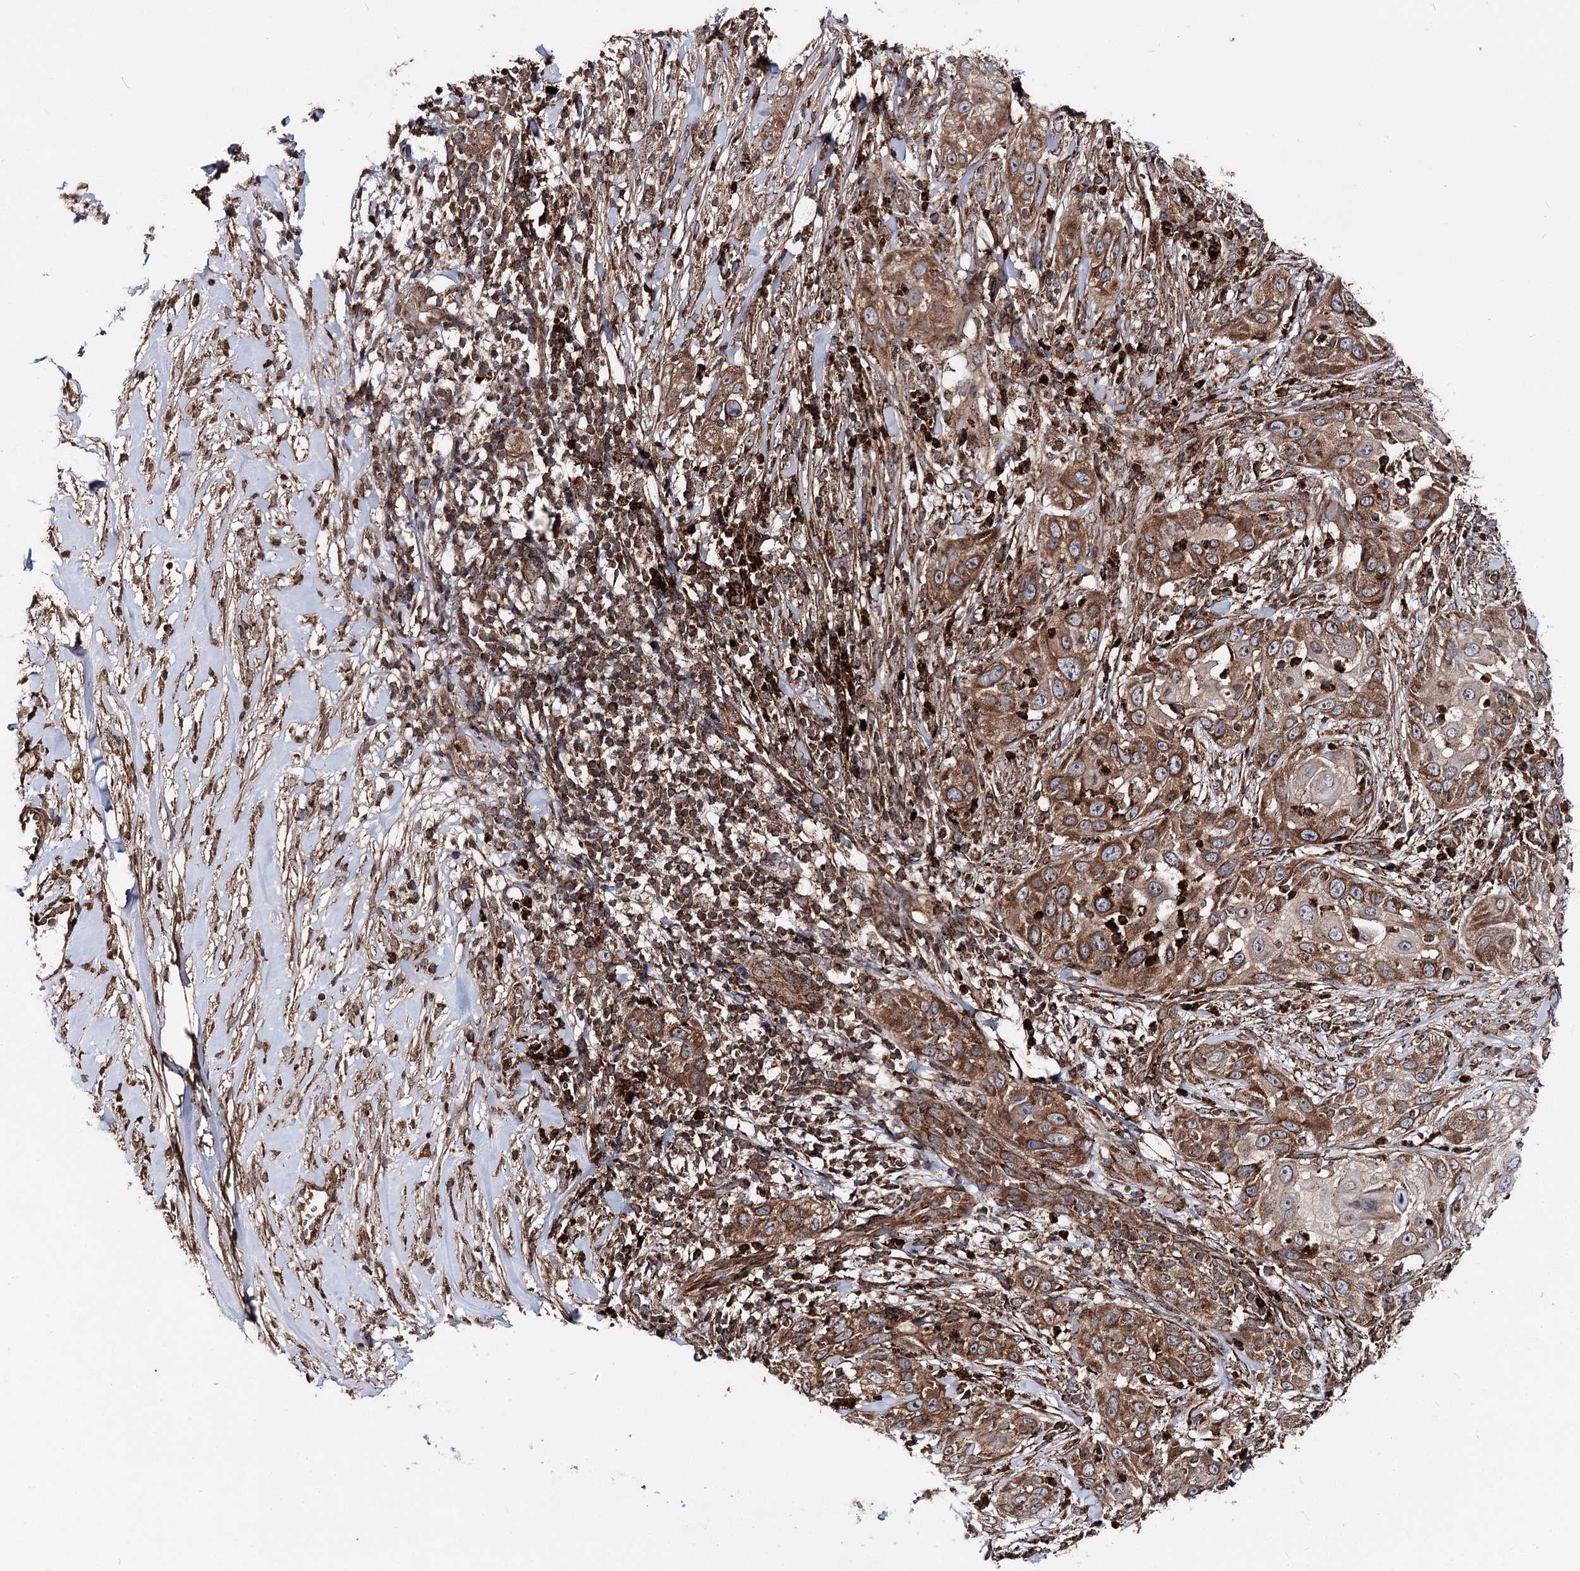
{"staining": {"intensity": "moderate", "quantity": ">75%", "location": "cytoplasmic/membranous"}, "tissue": "skin cancer", "cell_type": "Tumor cells", "image_type": "cancer", "snomed": [{"axis": "morphology", "description": "Squamous cell carcinoma, NOS"}, {"axis": "topography", "description": "Skin"}], "caption": "Skin cancer stained for a protein (brown) reveals moderate cytoplasmic/membranous positive staining in approximately >75% of tumor cells.", "gene": "FGFR1OP2", "patient": {"sex": "female", "age": 44}}